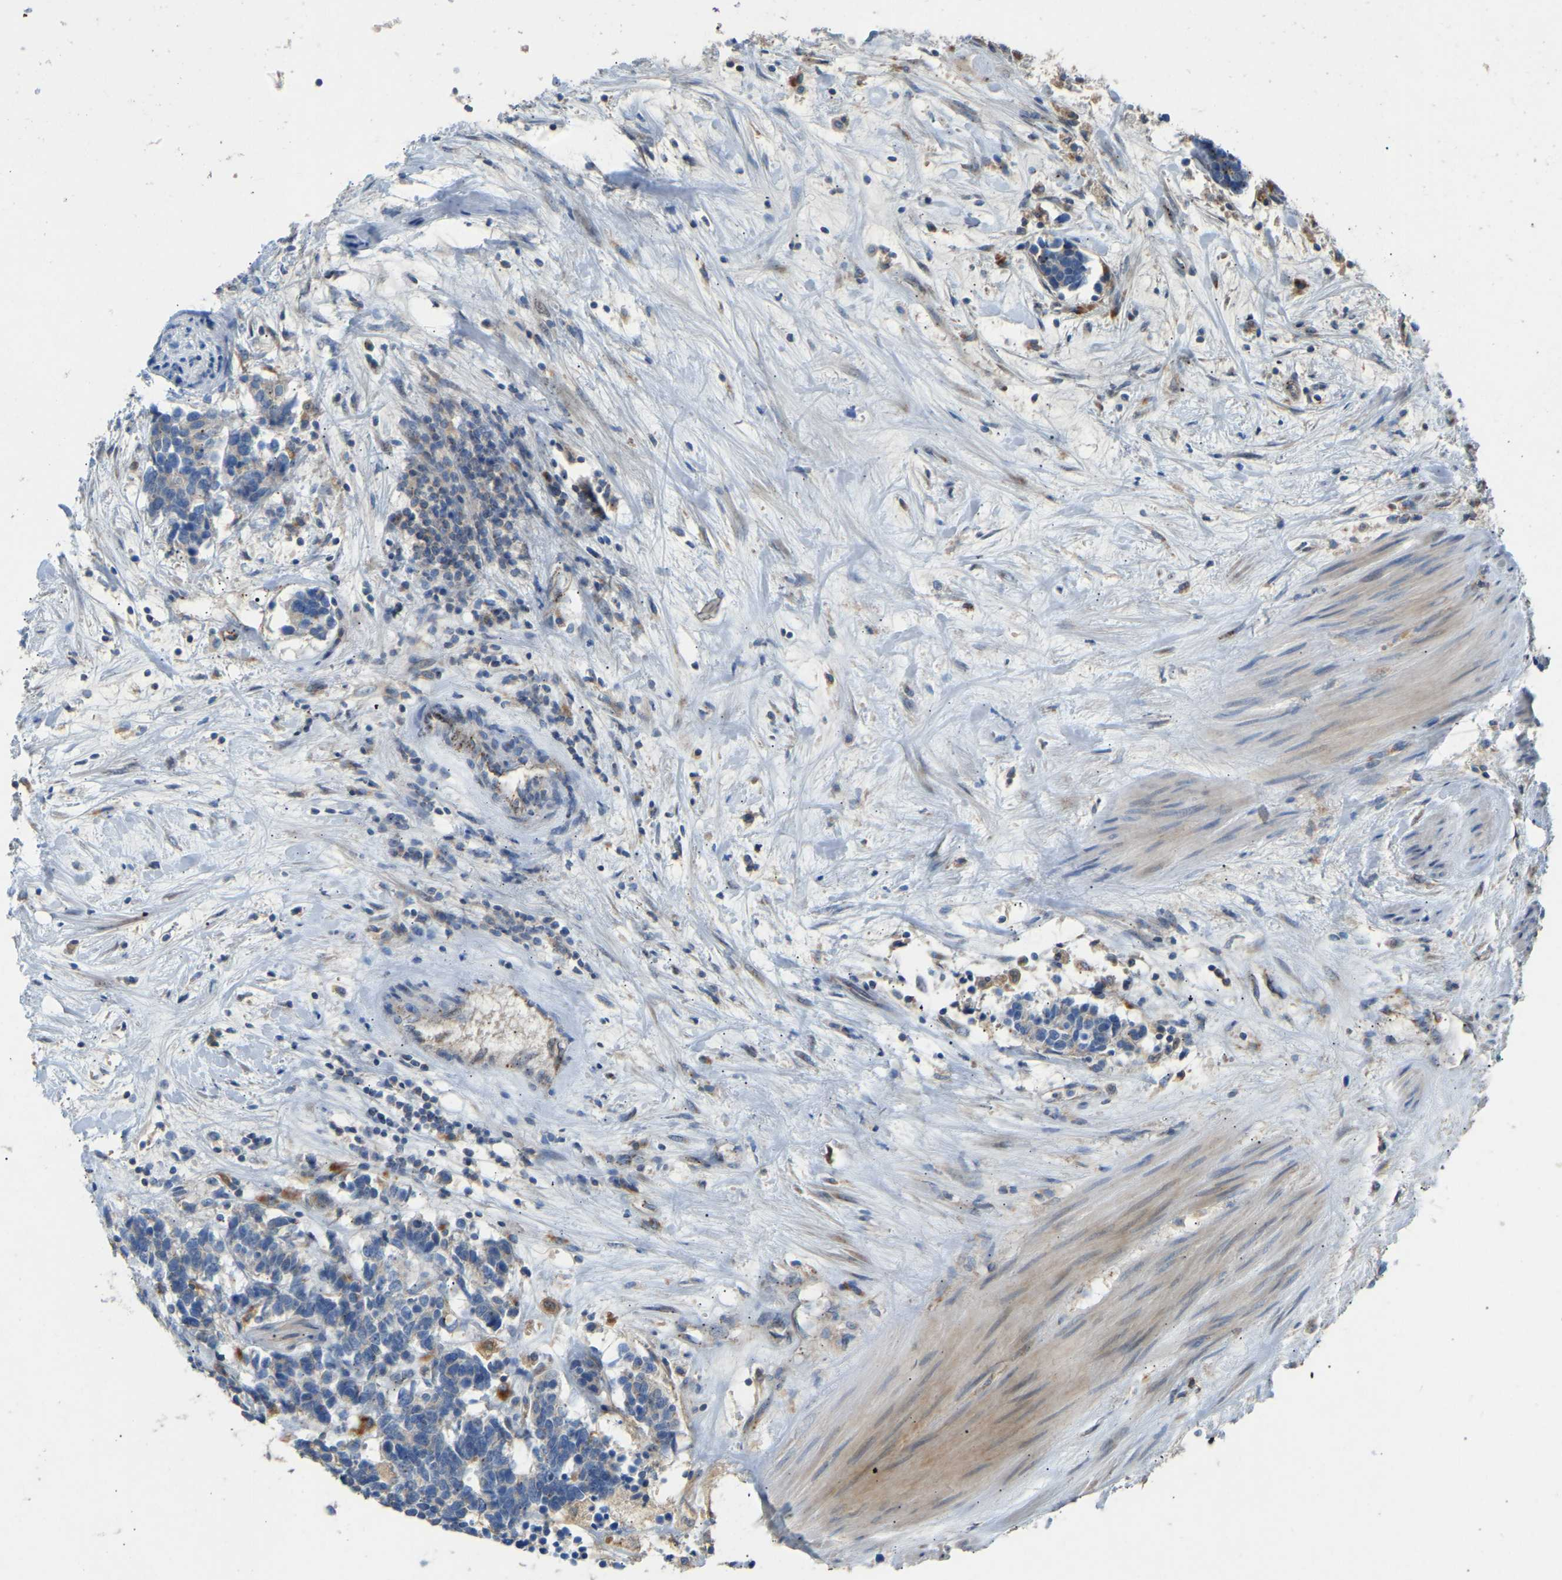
{"staining": {"intensity": "negative", "quantity": "none", "location": "none"}, "tissue": "carcinoid", "cell_type": "Tumor cells", "image_type": "cancer", "snomed": [{"axis": "morphology", "description": "Carcinoma, NOS"}, {"axis": "morphology", "description": "Carcinoid, malignant, NOS"}, {"axis": "topography", "description": "Urinary bladder"}], "caption": "The immunohistochemistry image has no significant staining in tumor cells of carcinoid (malignant) tissue.", "gene": "RGP1", "patient": {"sex": "male", "age": 57}}